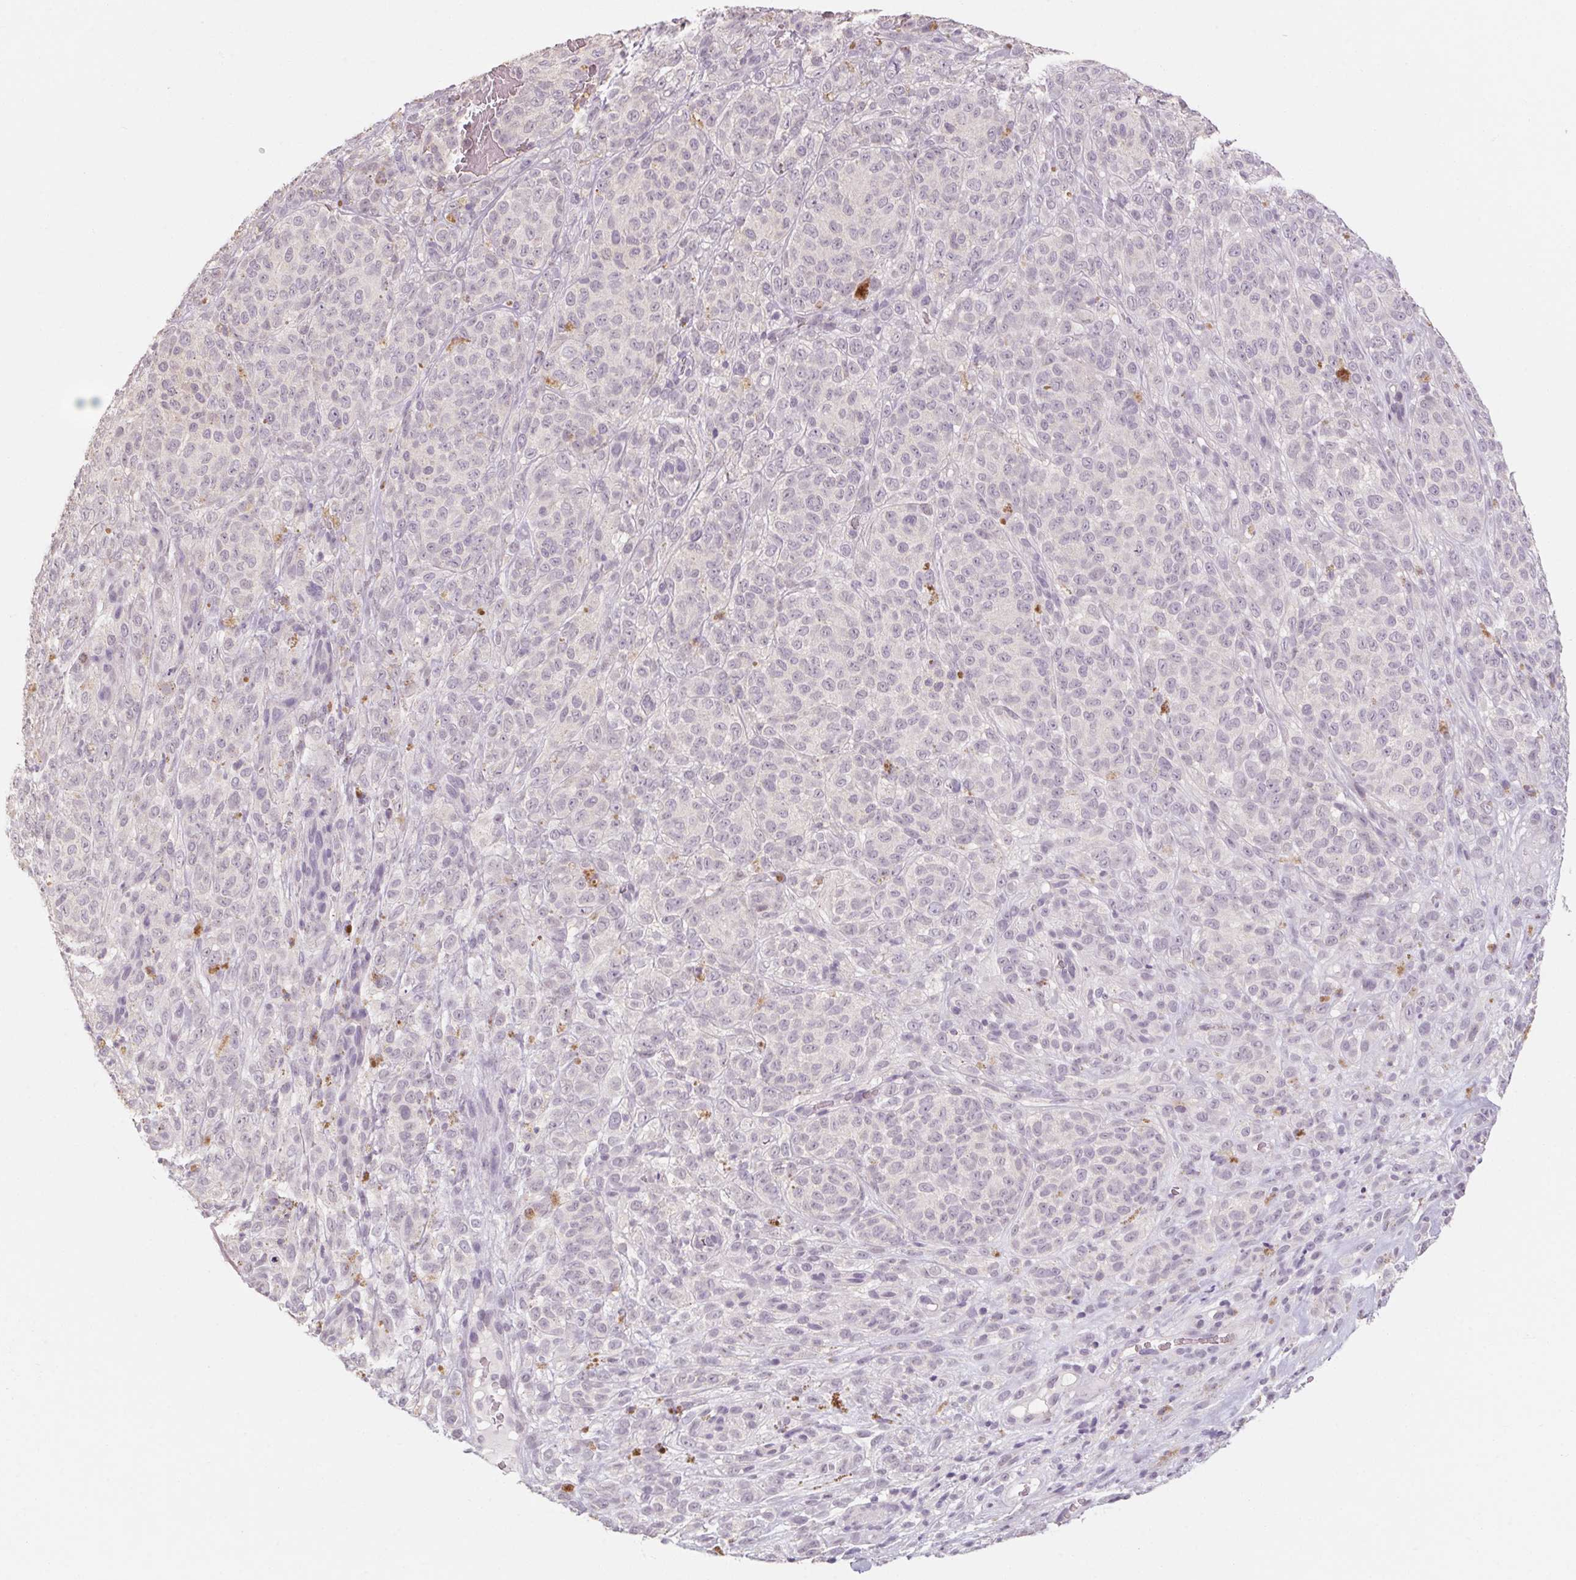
{"staining": {"intensity": "negative", "quantity": "none", "location": "none"}, "tissue": "melanoma", "cell_type": "Tumor cells", "image_type": "cancer", "snomed": [{"axis": "morphology", "description": "Malignant melanoma, NOS"}, {"axis": "topography", "description": "Skin"}], "caption": "Image shows no protein expression in tumor cells of malignant melanoma tissue.", "gene": "CAPZA3", "patient": {"sex": "female", "age": 86}}